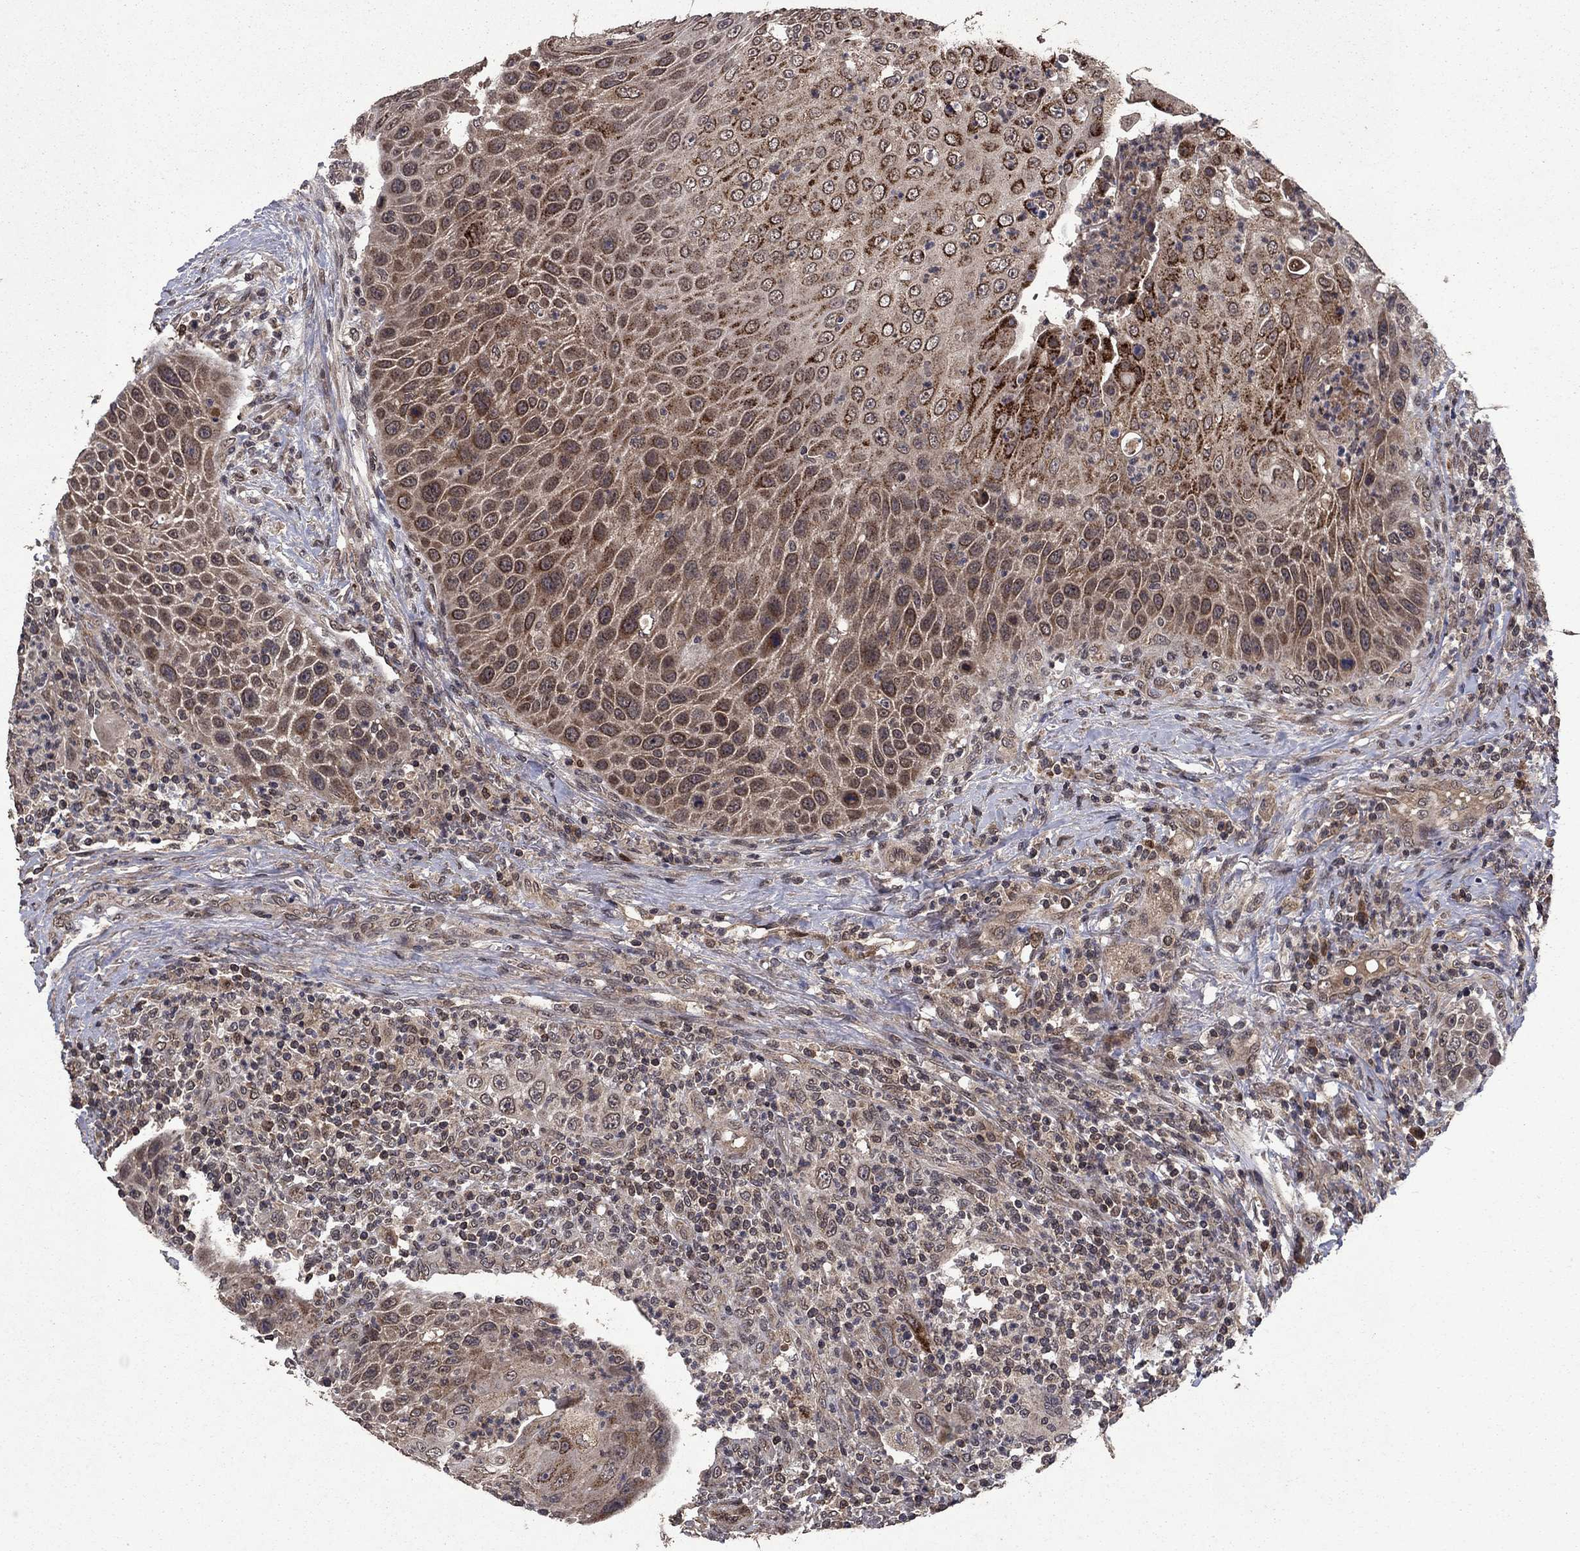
{"staining": {"intensity": "strong", "quantity": "25%-75%", "location": "cytoplasmic/membranous"}, "tissue": "head and neck cancer", "cell_type": "Tumor cells", "image_type": "cancer", "snomed": [{"axis": "morphology", "description": "Squamous cell carcinoma, NOS"}, {"axis": "topography", "description": "Head-Neck"}], "caption": "Strong cytoplasmic/membranous positivity for a protein is present in approximately 25%-75% of tumor cells of head and neck squamous cell carcinoma using immunohistochemistry (IHC).", "gene": "DHRS1", "patient": {"sex": "male", "age": 69}}